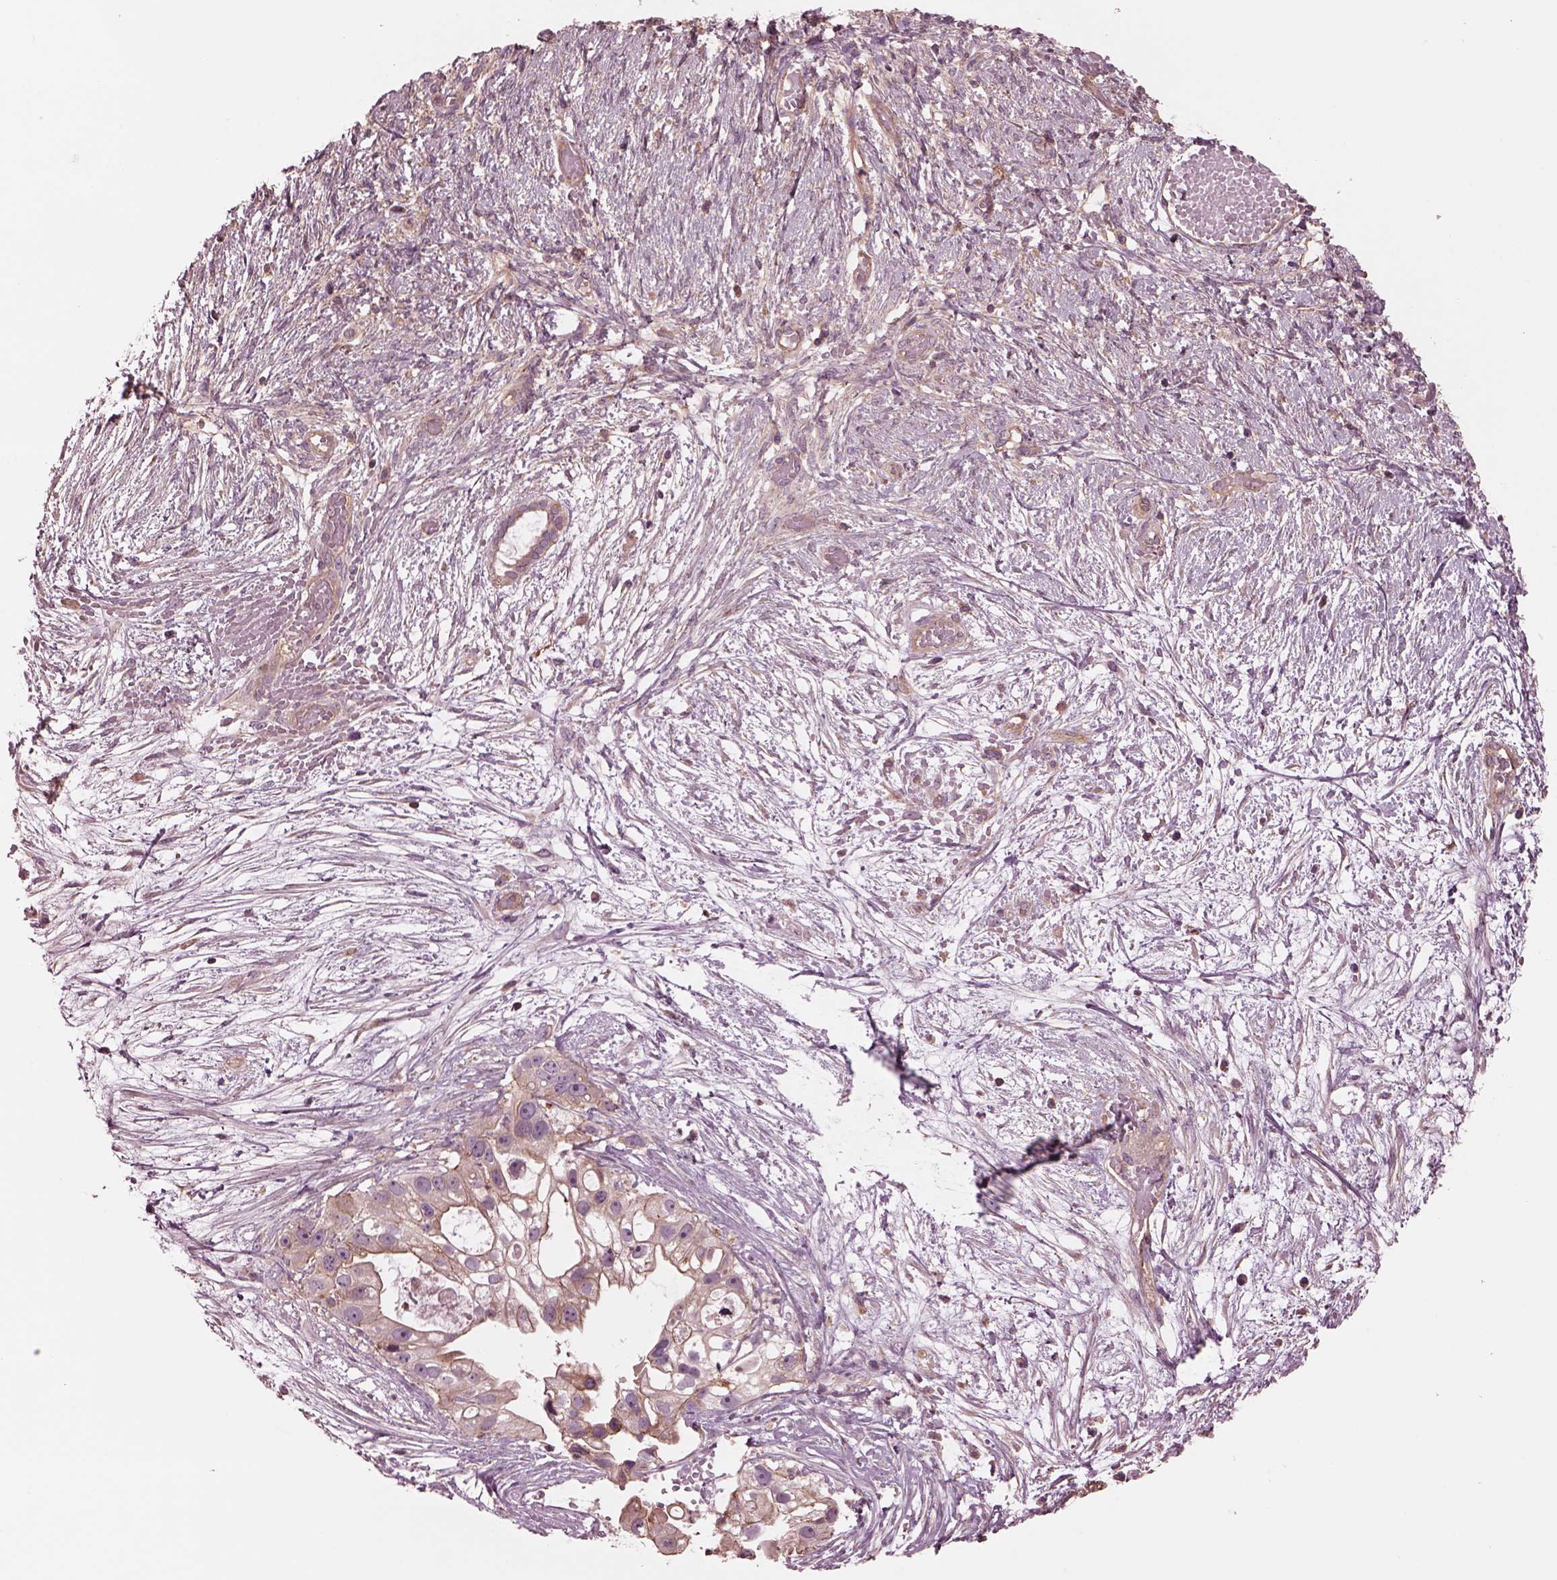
{"staining": {"intensity": "moderate", "quantity": ">75%", "location": "cytoplasmic/membranous"}, "tissue": "ovarian cancer", "cell_type": "Tumor cells", "image_type": "cancer", "snomed": [{"axis": "morphology", "description": "Cystadenocarcinoma, serous, NOS"}, {"axis": "topography", "description": "Ovary"}], "caption": "Ovarian cancer tissue displays moderate cytoplasmic/membranous positivity in about >75% of tumor cells", "gene": "STK33", "patient": {"sex": "female", "age": 56}}